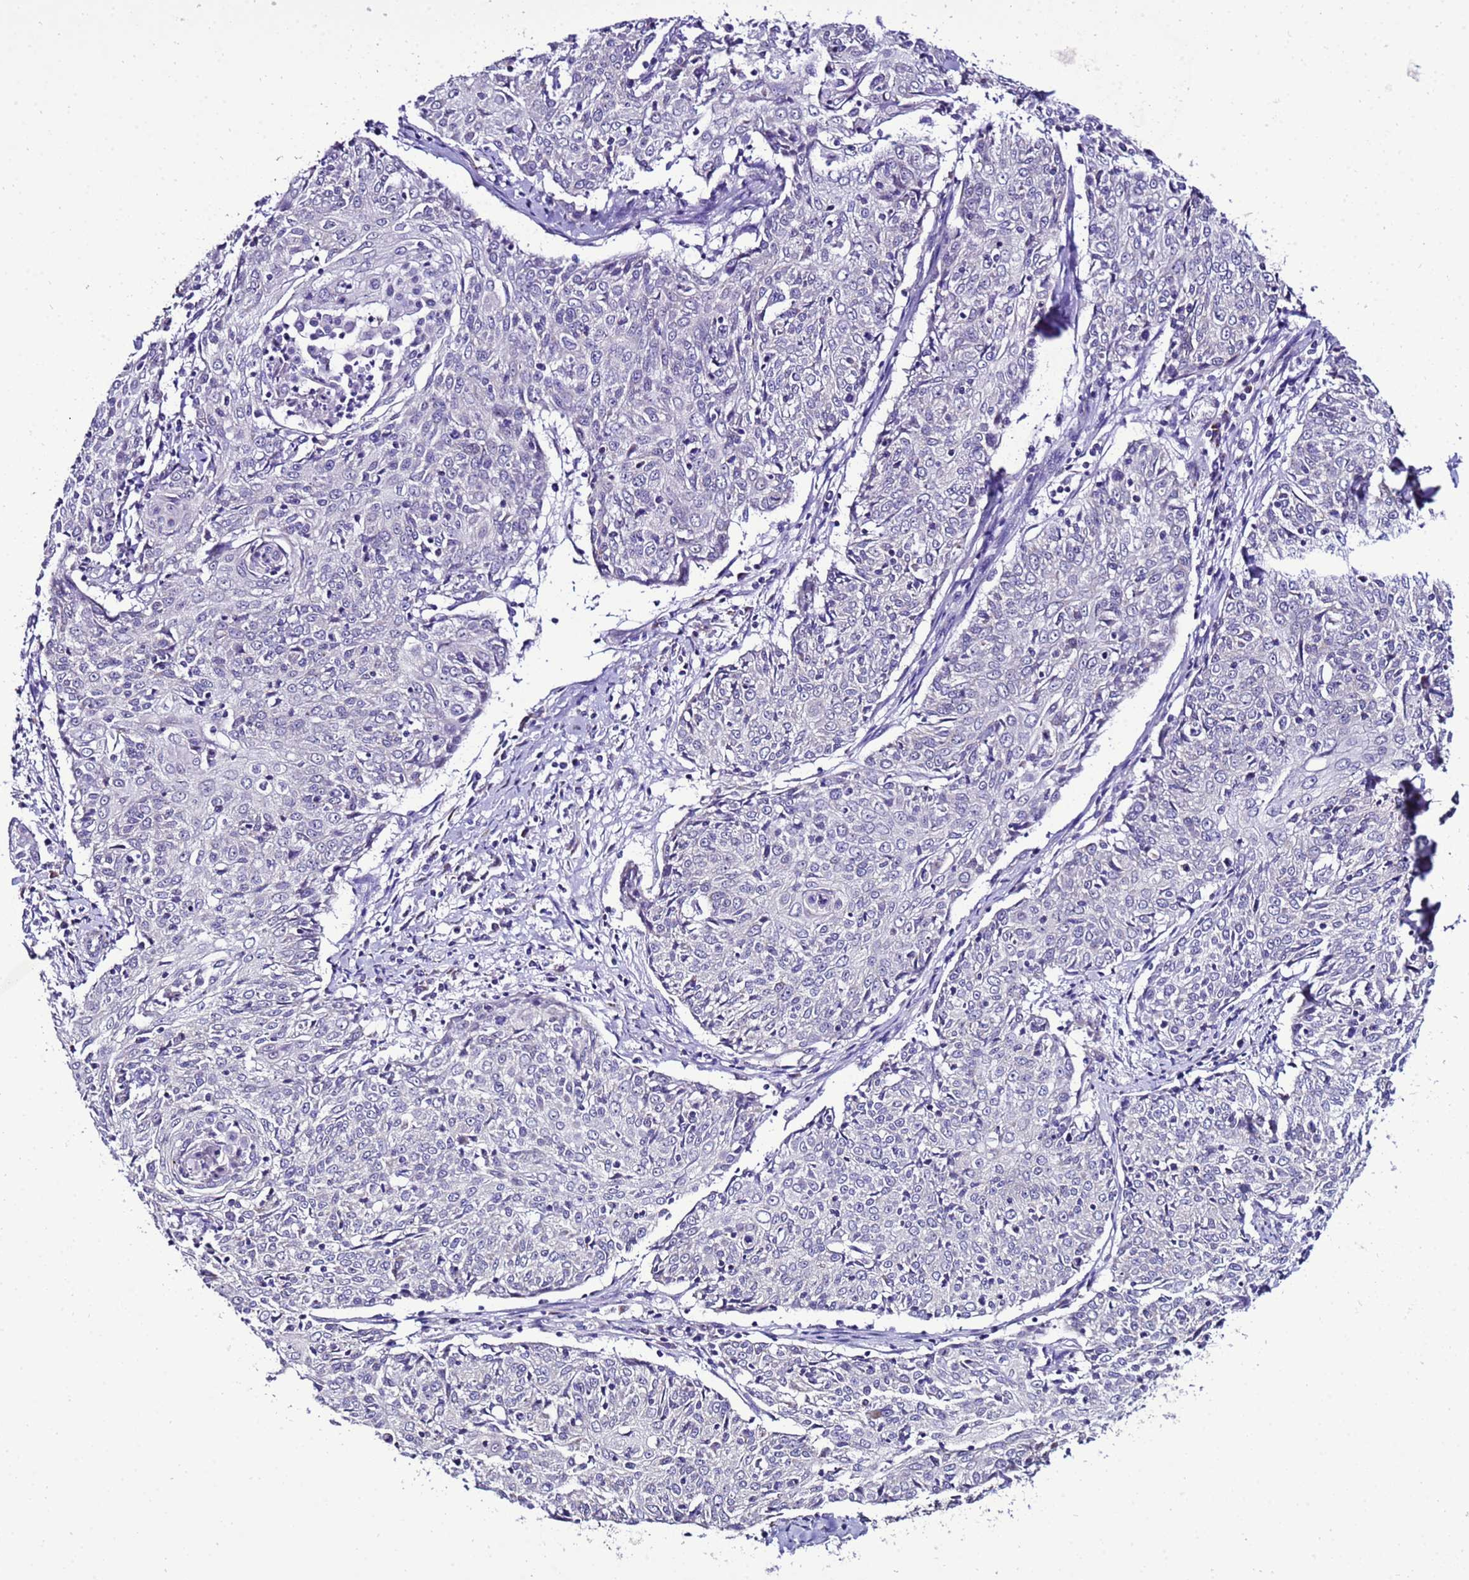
{"staining": {"intensity": "negative", "quantity": "none", "location": "none"}, "tissue": "cervical cancer", "cell_type": "Tumor cells", "image_type": "cancer", "snomed": [{"axis": "morphology", "description": "Squamous cell carcinoma, NOS"}, {"axis": "topography", "description": "Cervix"}], "caption": "Immunohistochemistry image of human cervical cancer (squamous cell carcinoma) stained for a protein (brown), which reveals no positivity in tumor cells. Nuclei are stained in blue.", "gene": "DPH6", "patient": {"sex": "female", "age": 48}}